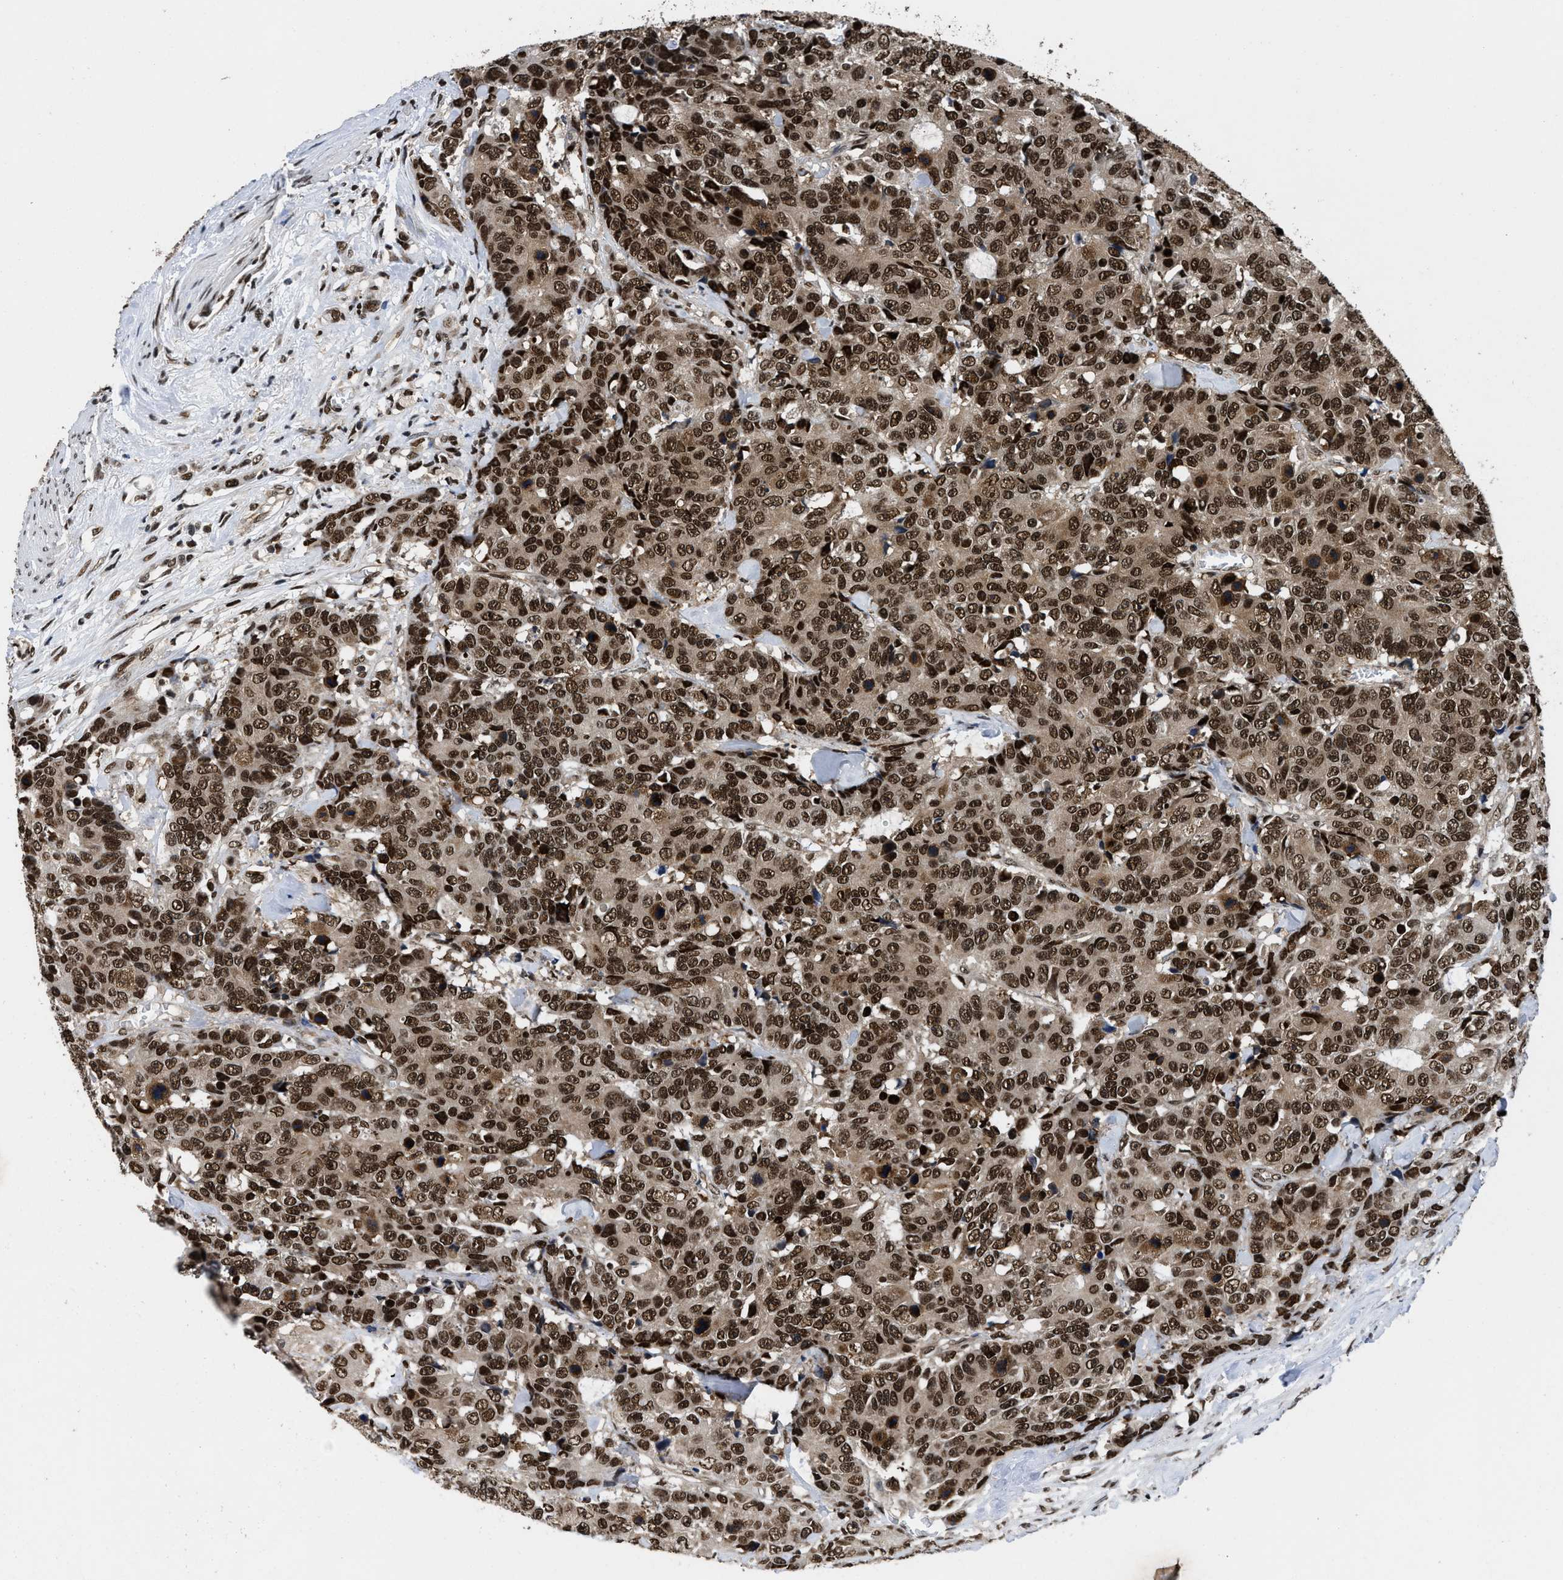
{"staining": {"intensity": "strong", "quantity": ">75%", "location": "nuclear"}, "tissue": "colorectal cancer", "cell_type": "Tumor cells", "image_type": "cancer", "snomed": [{"axis": "morphology", "description": "Adenocarcinoma, NOS"}, {"axis": "topography", "description": "Colon"}], "caption": "Immunohistochemical staining of colorectal cancer (adenocarcinoma) displays high levels of strong nuclear staining in about >75% of tumor cells.", "gene": "SAFB", "patient": {"sex": "female", "age": 86}}